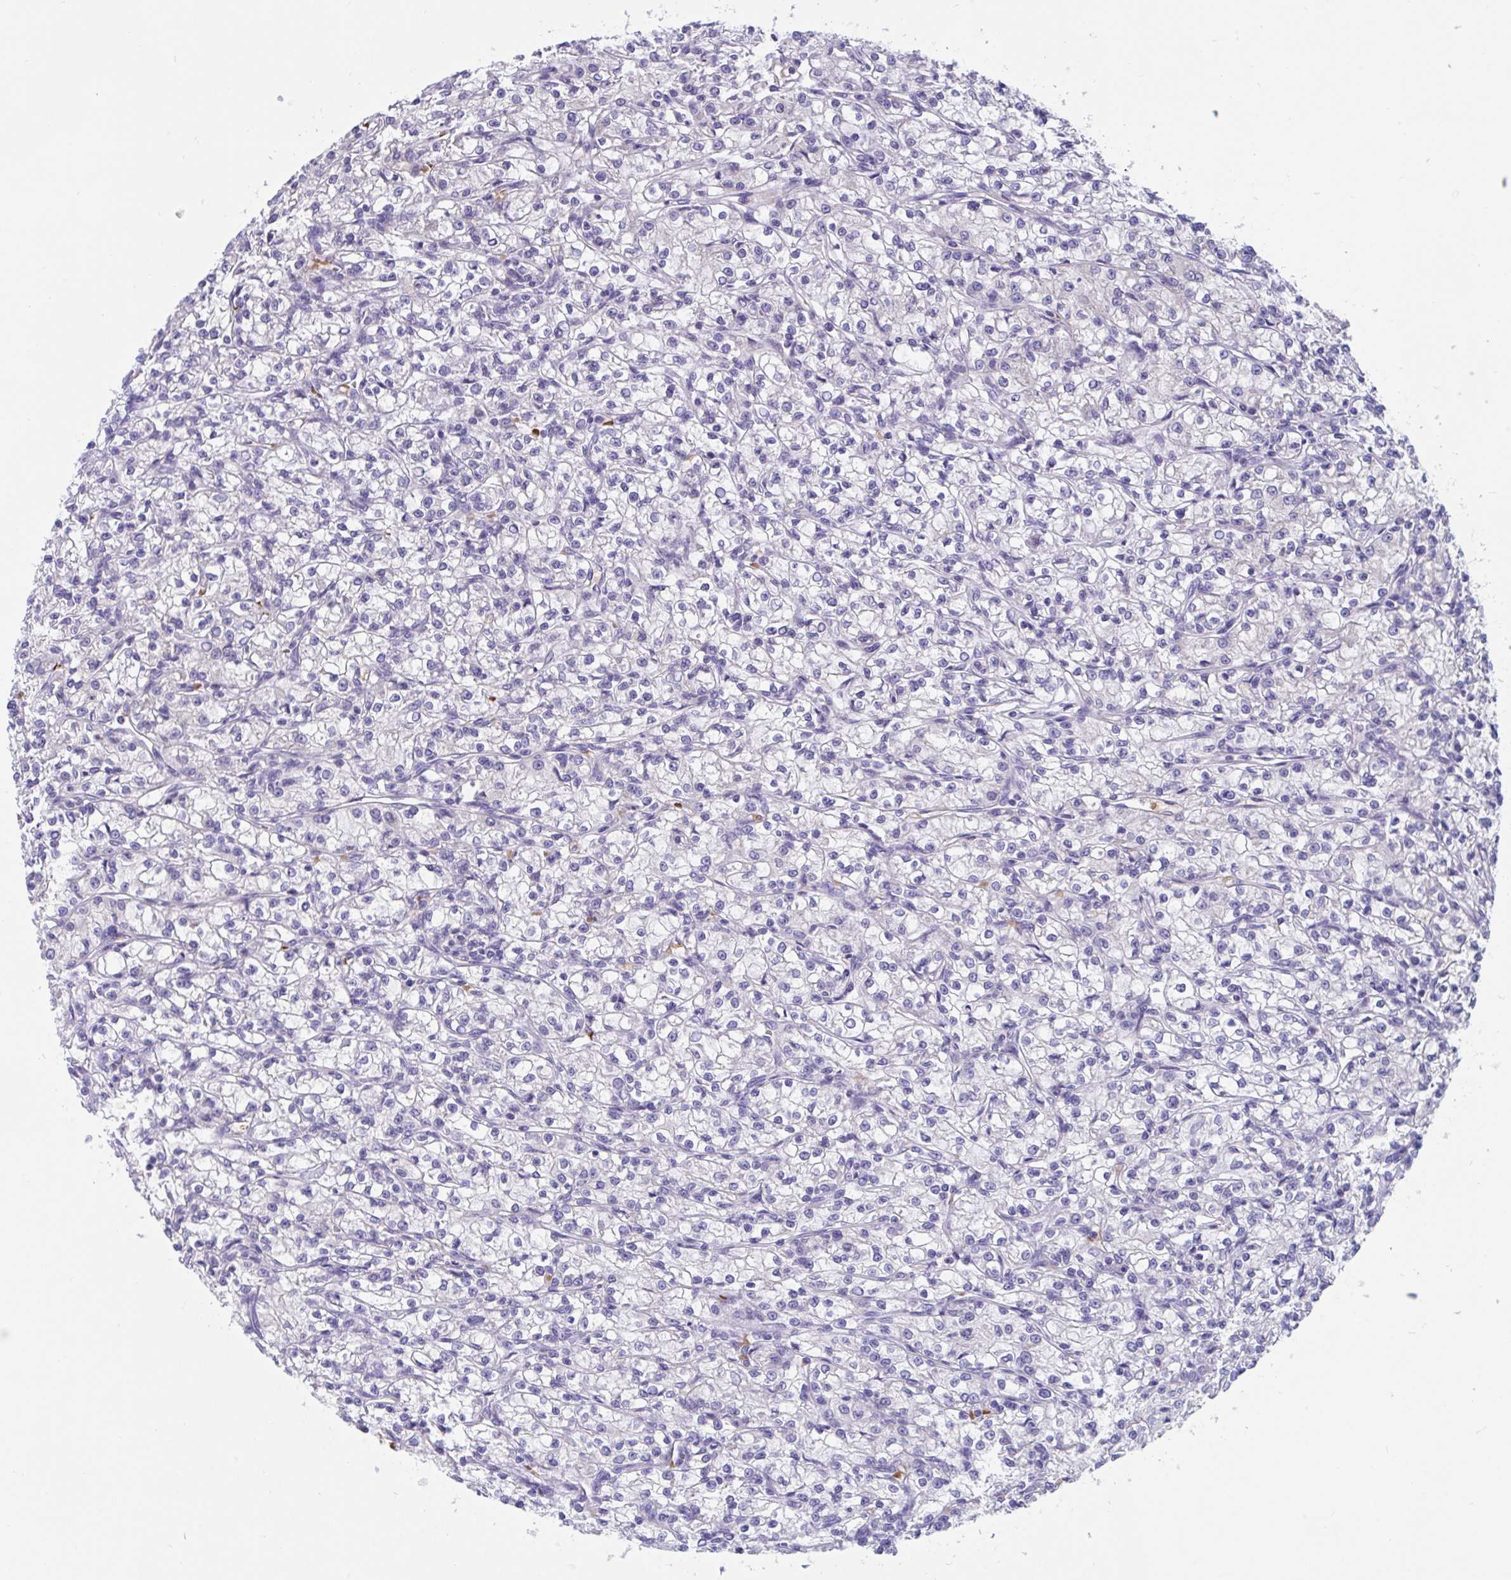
{"staining": {"intensity": "negative", "quantity": "none", "location": "none"}, "tissue": "renal cancer", "cell_type": "Tumor cells", "image_type": "cancer", "snomed": [{"axis": "morphology", "description": "Adenocarcinoma, NOS"}, {"axis": "topography", "description": "Kidney"}], "caption": "Immunohistochemistry image of neoplastic tissue: renal adenocarcinoma stained with DAB displays no significant protein expression in tumor cells. (Brightfield microscopy of DAB (3,3'-diaminobenzidine) immunohistochemistry (IHC) at high magnification).", "gene": "TTC30B", "patient": {"sex": "female", "age": 59}}